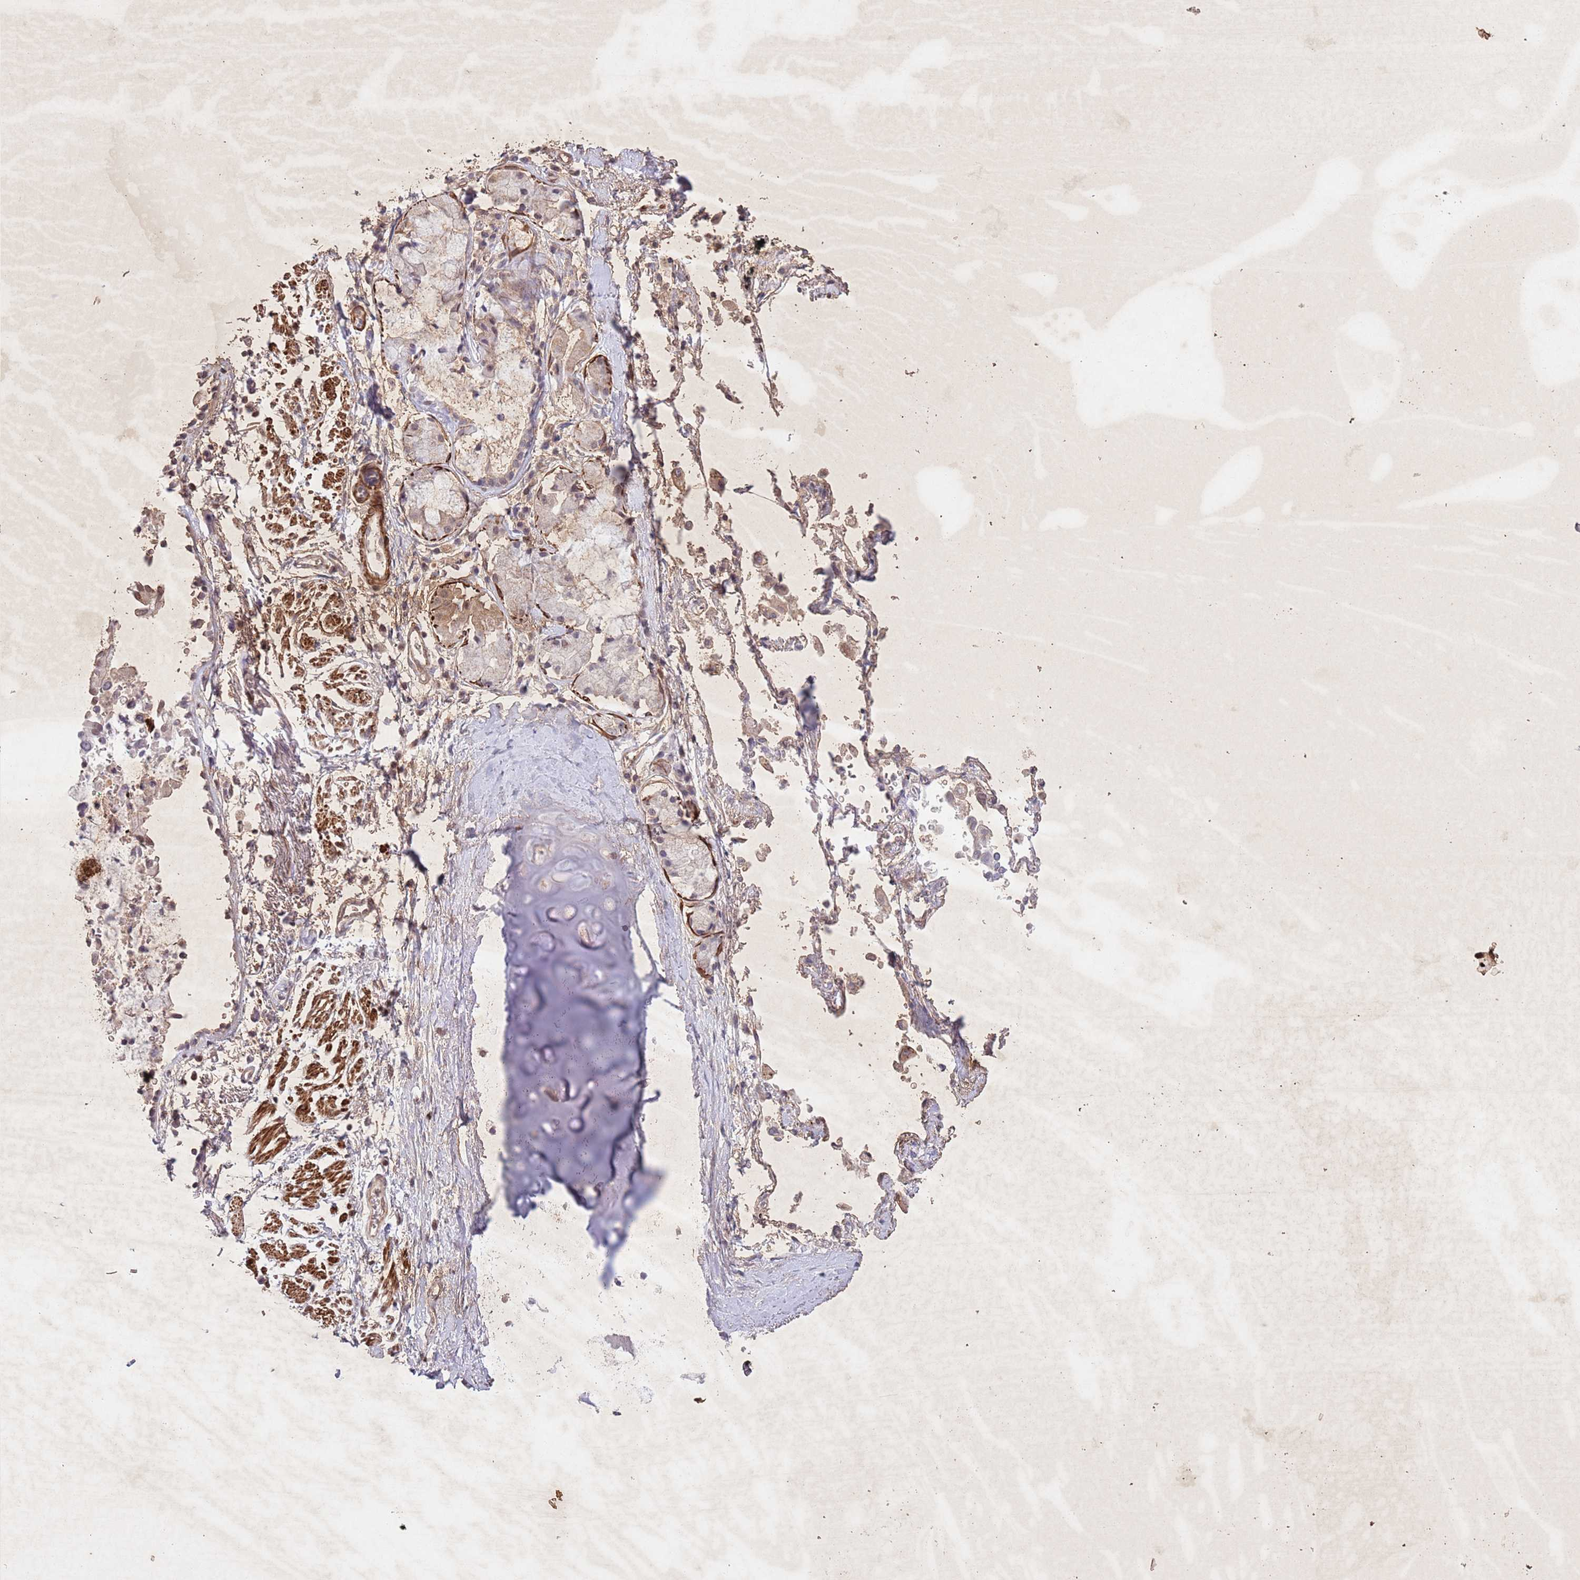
{"staining": {"intensity": "negative", "quantity": "none", "location": "none"}, "tissue": "soft tissue", "cell_type": "Chondrocytes", "image_type": "normal", "snomed": [{"axis": "morphology", "description": "Normal tissue, NOS"}, {"axis": "topography", "description": "Cartilage tissue"}], "caption": "The histopathology image shows no significant expression in chondrocytes of soft tissue. (Brightfield microscopy of DAB immunohistochemistry at high magnification).", "gene": "CCNI", "patient": {"sex": "male", "age": 73}}